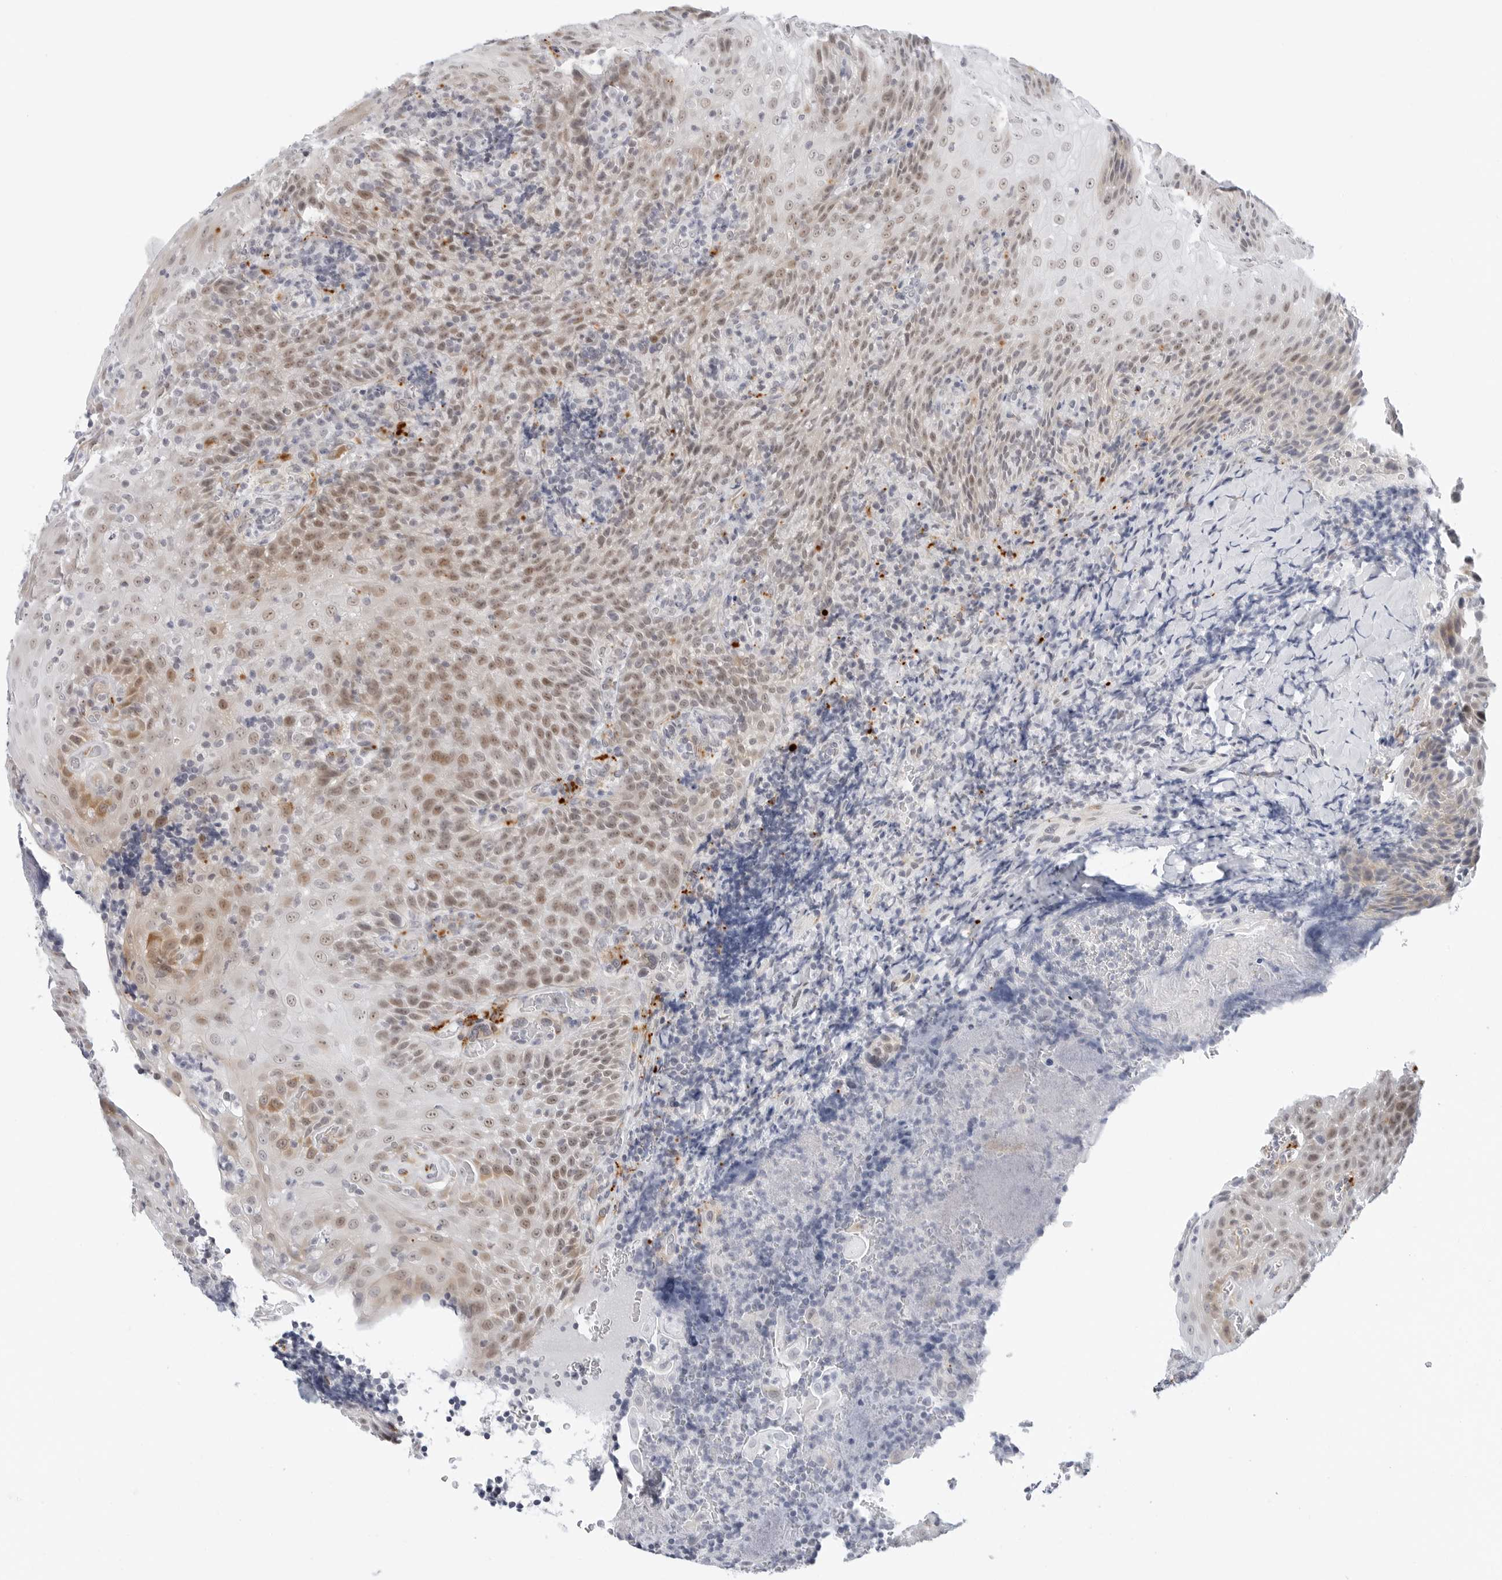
{"staining": {"intensity": "negative", "quantity": "none", "location": "none"}, "tissue": "tonsil", "cell_type": "Germinal center cells", "image_type": "normal", "snomed": [{"axis": "morphology", "description": "Normal tissue, NOS"}, {"axis": "topography", "description": "Tonsil"}], "caption": "DAB immunohistochemical staining of normal tonsil exhibits no significant expression in germinal center cells.", "gene": "TSEN2", "patient": {"sex": "male", "age": 37}}